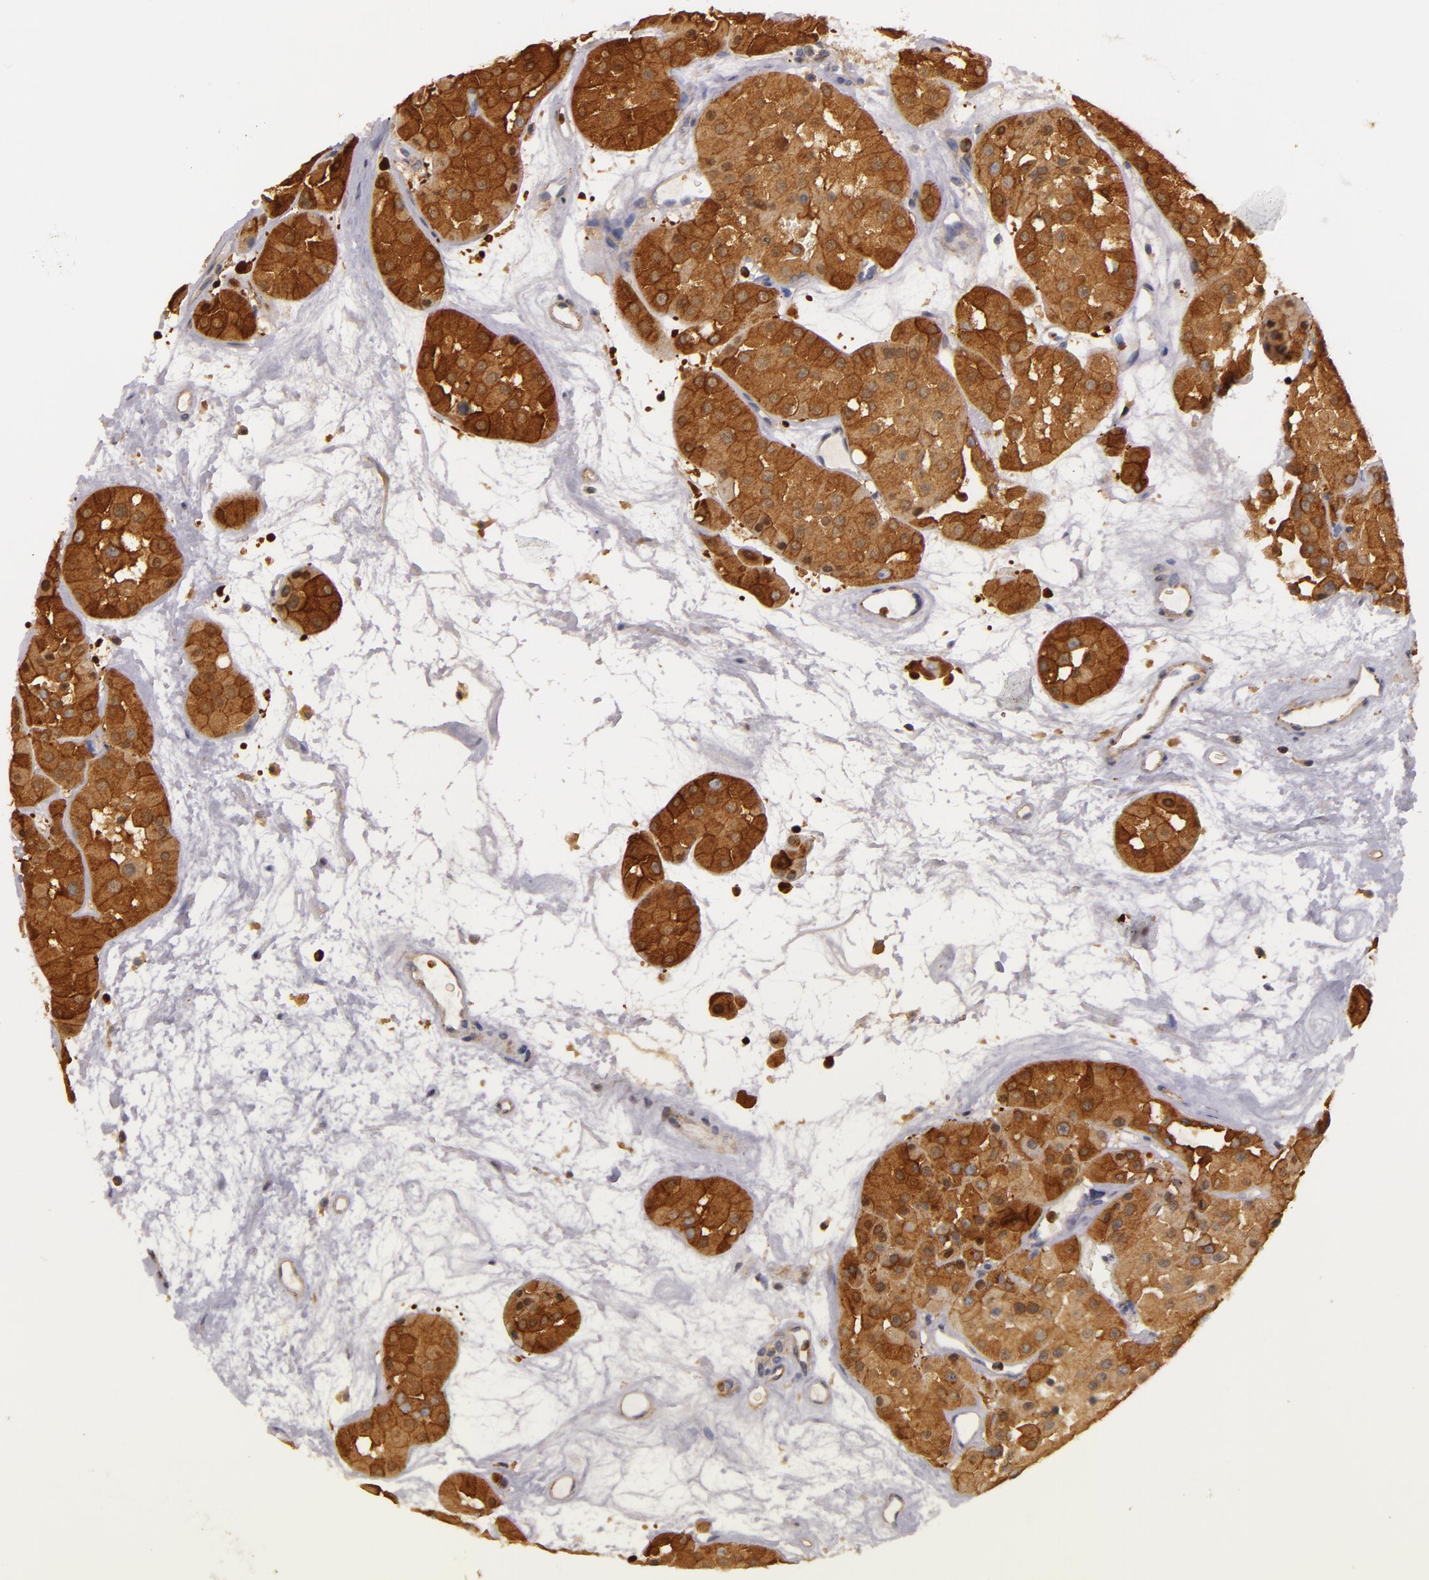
{"staining": {"intensity": "strong", "quantity": ">75%", "location": "cytoplasmic/membranous"}, "tissue": "renal cancer", "cell_type": "Tumor cells", "image_type": "cancer", "snomed": [{"axis": "morphology", "description": "Adenocarcinoma, uncertain malignant potential"}, {"axis": "topography", "description": "Kidney"}], "caption": "Strong cytoplasmic/membranous staining for a protein is appreciated in about >75% of tumor cells of adenocarcinoma,  uncertain malignant potential (renal) using immunohistochemistry.", "gene": "TOM1", "patient": {"sex": "male", "age": 63}}